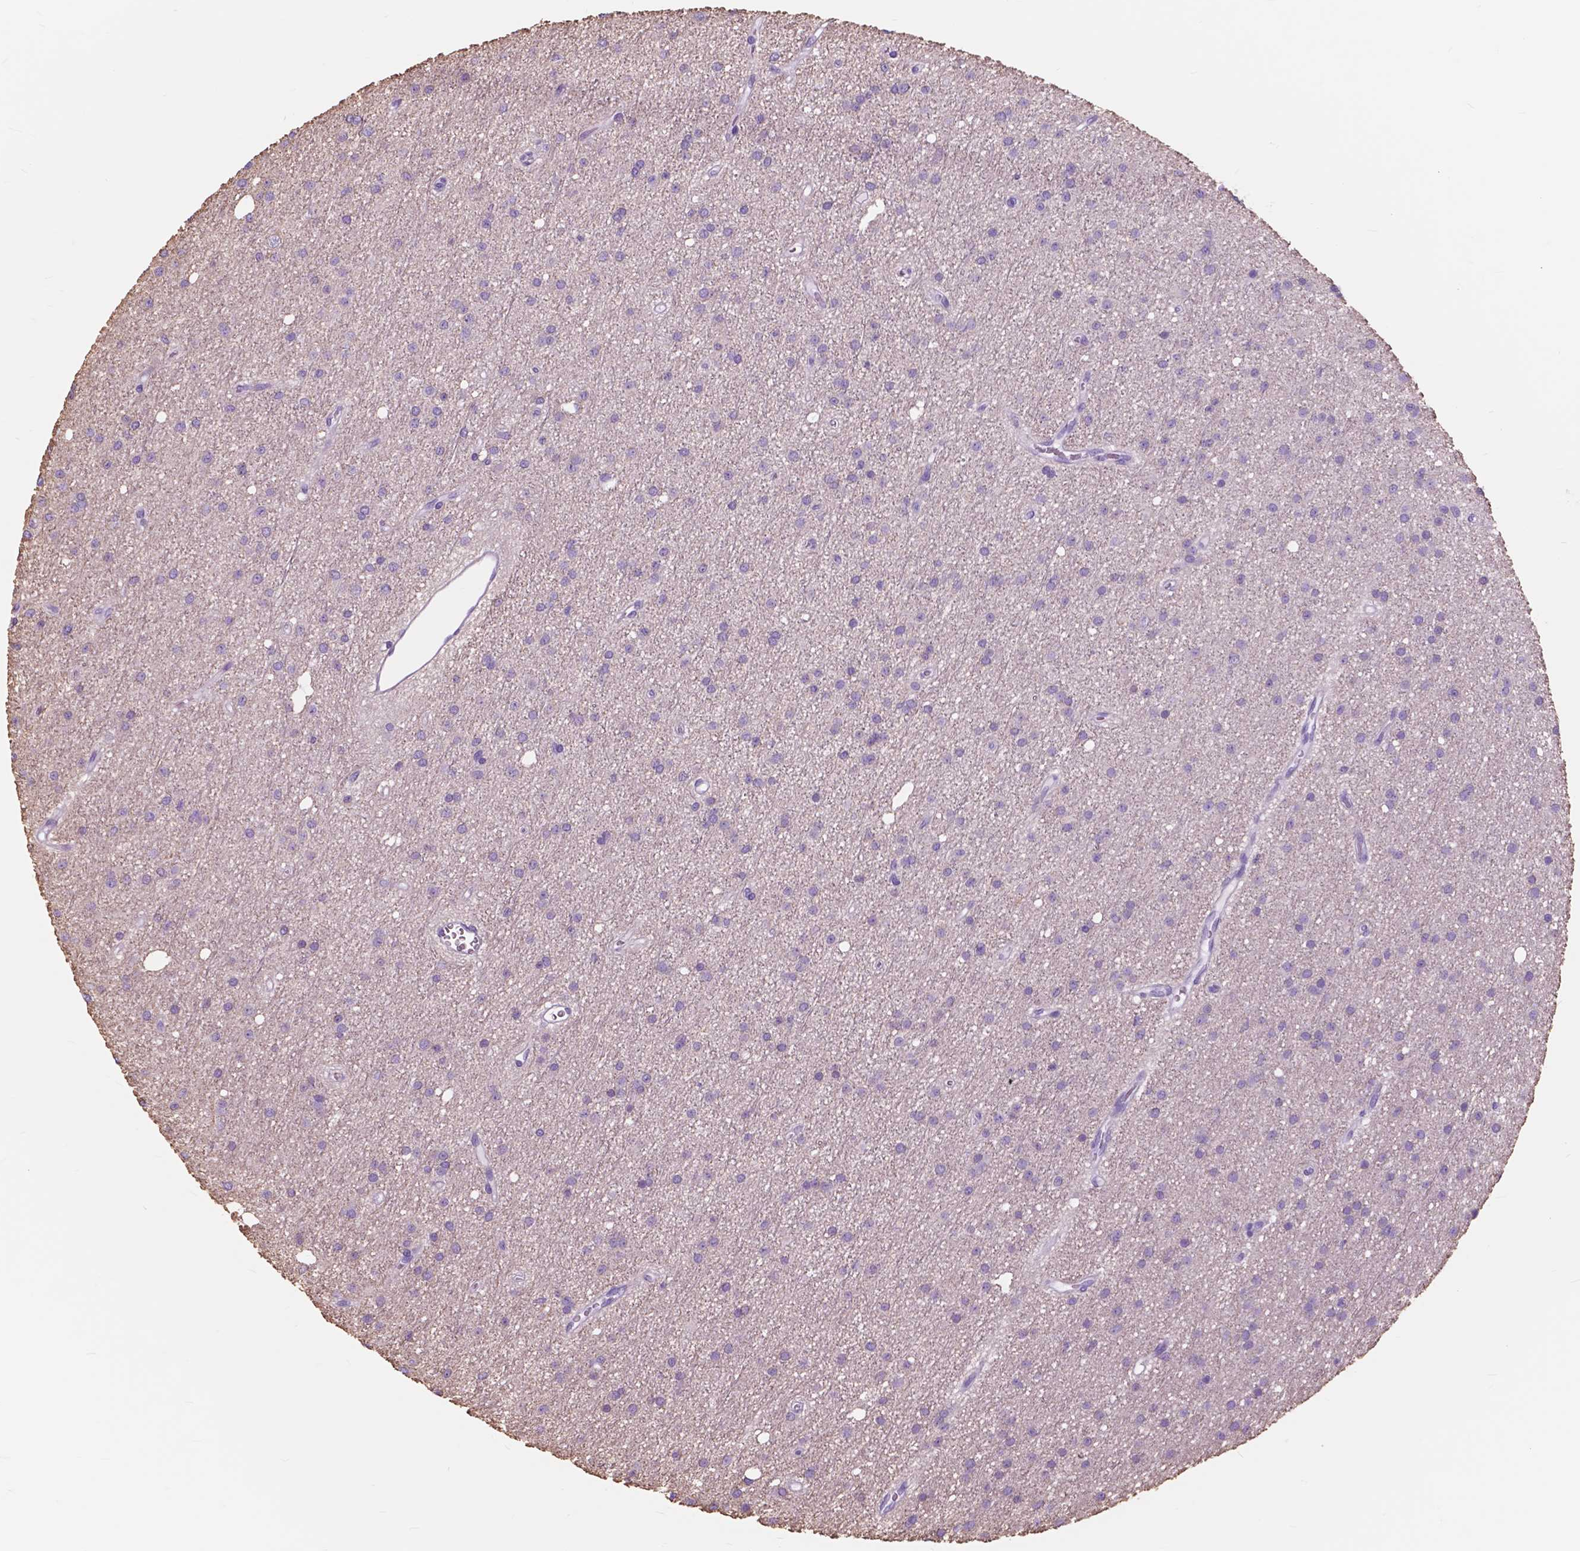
{"staining": {"intensity": "negative", "quantity": "none", "location": "none"}, "tissue": "glioma", "cell_type": "Tumor cells", "image_type": "cancer", "snomed": [{"axis": "morphology", "description": "Glioma, malignant, Low grade"}, {"axis": "topography", "description": "Brain"}], "caption": "Immunohistochemical staining of human malignant glioma (low-grade) reveals no significant staining in tumor cells. (Stains: DAB IHC with hematoxylin counter stain, Microscopy: brightfield microscopy at high magnification).", "gene": "FXYD2", "patient": {"sex": "male", "age": 27}}